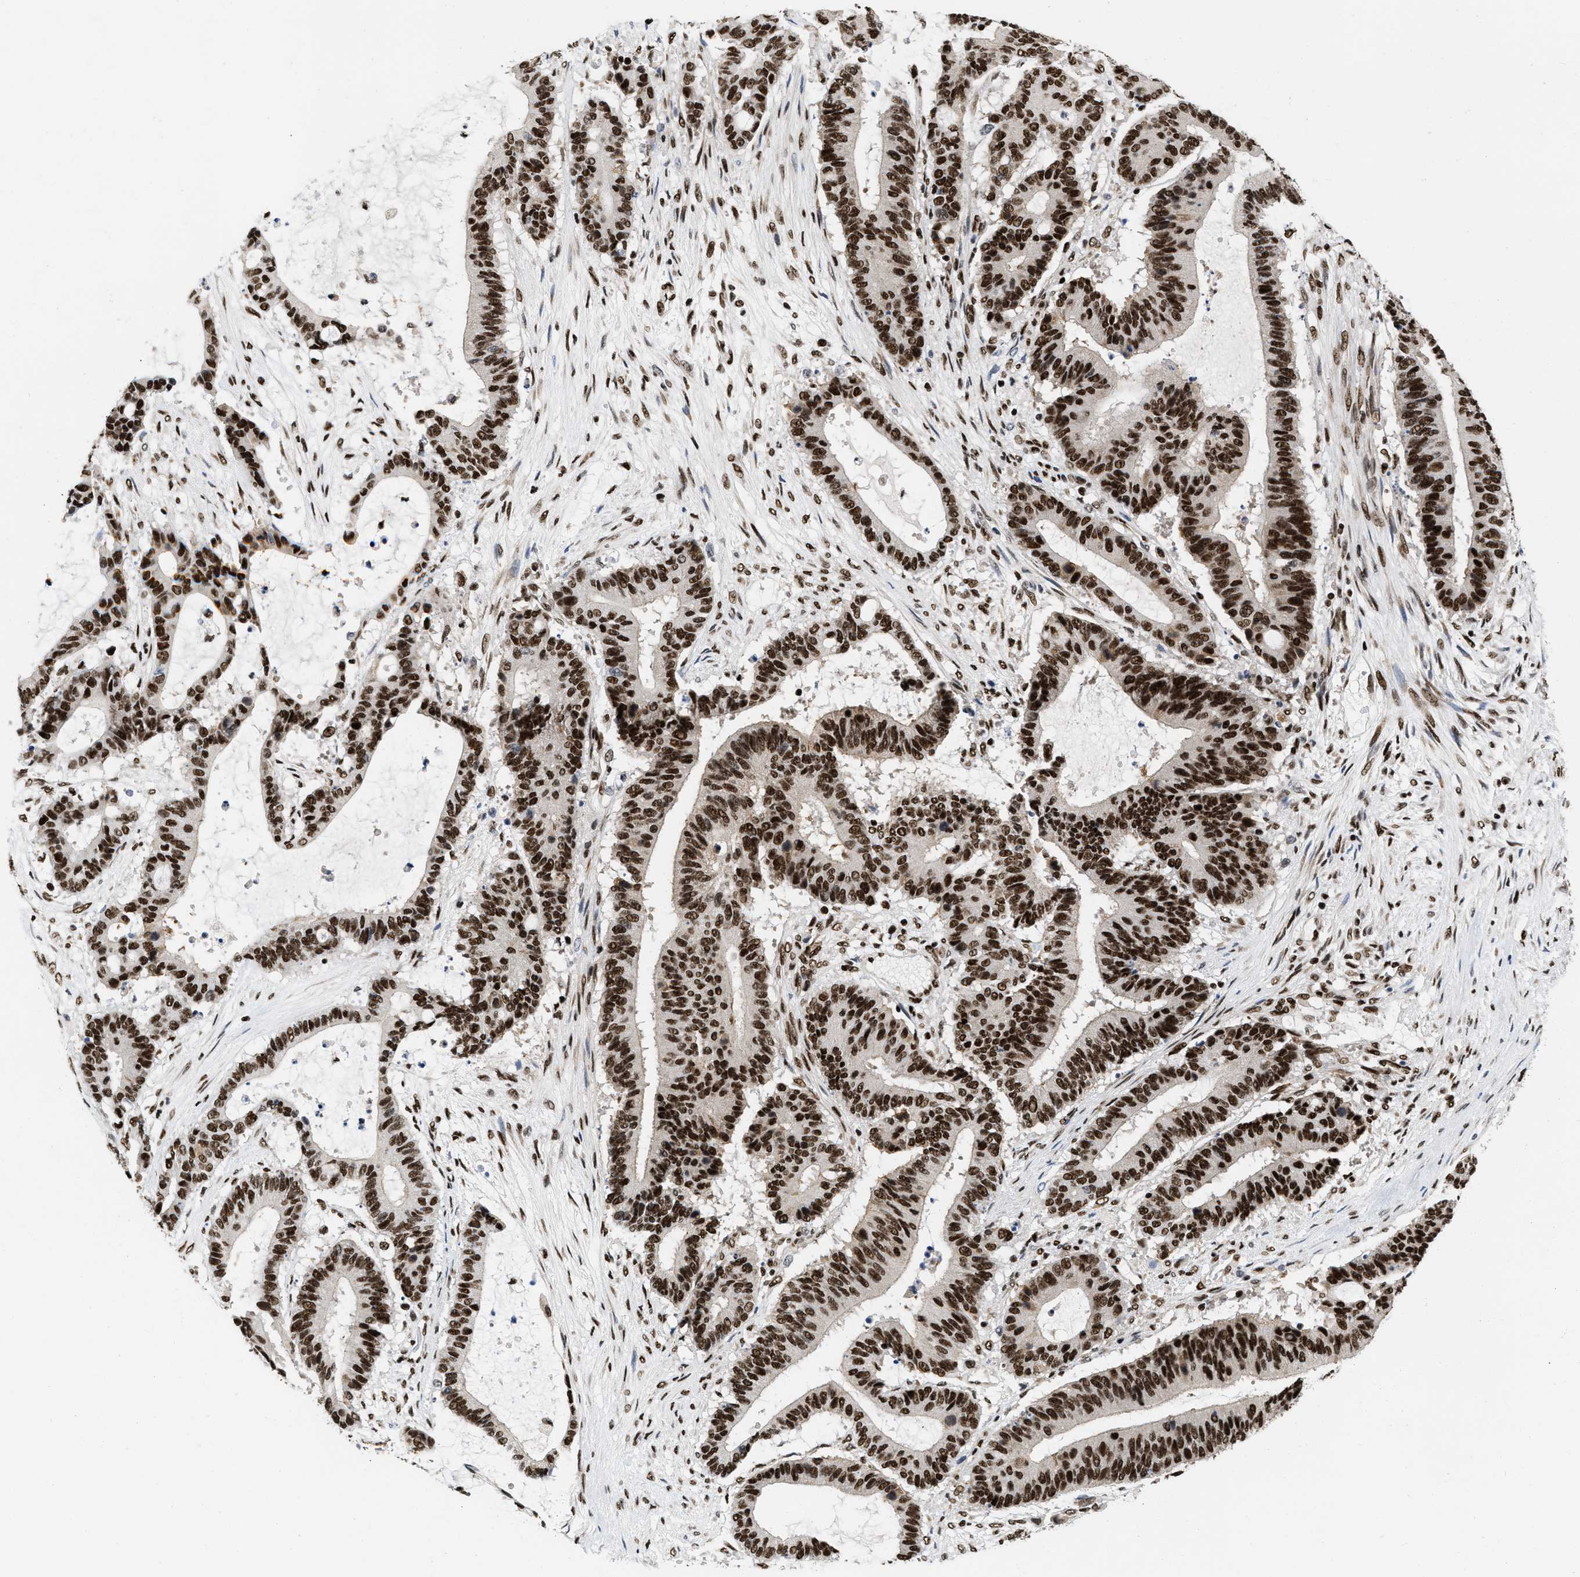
{"staining": {"intensity": "strong", "quantity": ">75%", "location": "nuclear"}, "tissue": "liver cancer", "cell_type": "Tumor cells", "image_type": "cancer", "snomed": [{"axis": "morphology", "description": "Cholangiocarcinoma"}, {"axis": "topography", "description": "Liver"}], "caption": "This photomicrograph shows liver cholangiocarcinoma stained with immunohistochemistry to label a protein in brown. The nuclear of tumor cells show strong positivity for the protein. Nuclei are counter-stained blue.", "gene": "CREB1", "patient": {"sex": "female", "age": 73}}